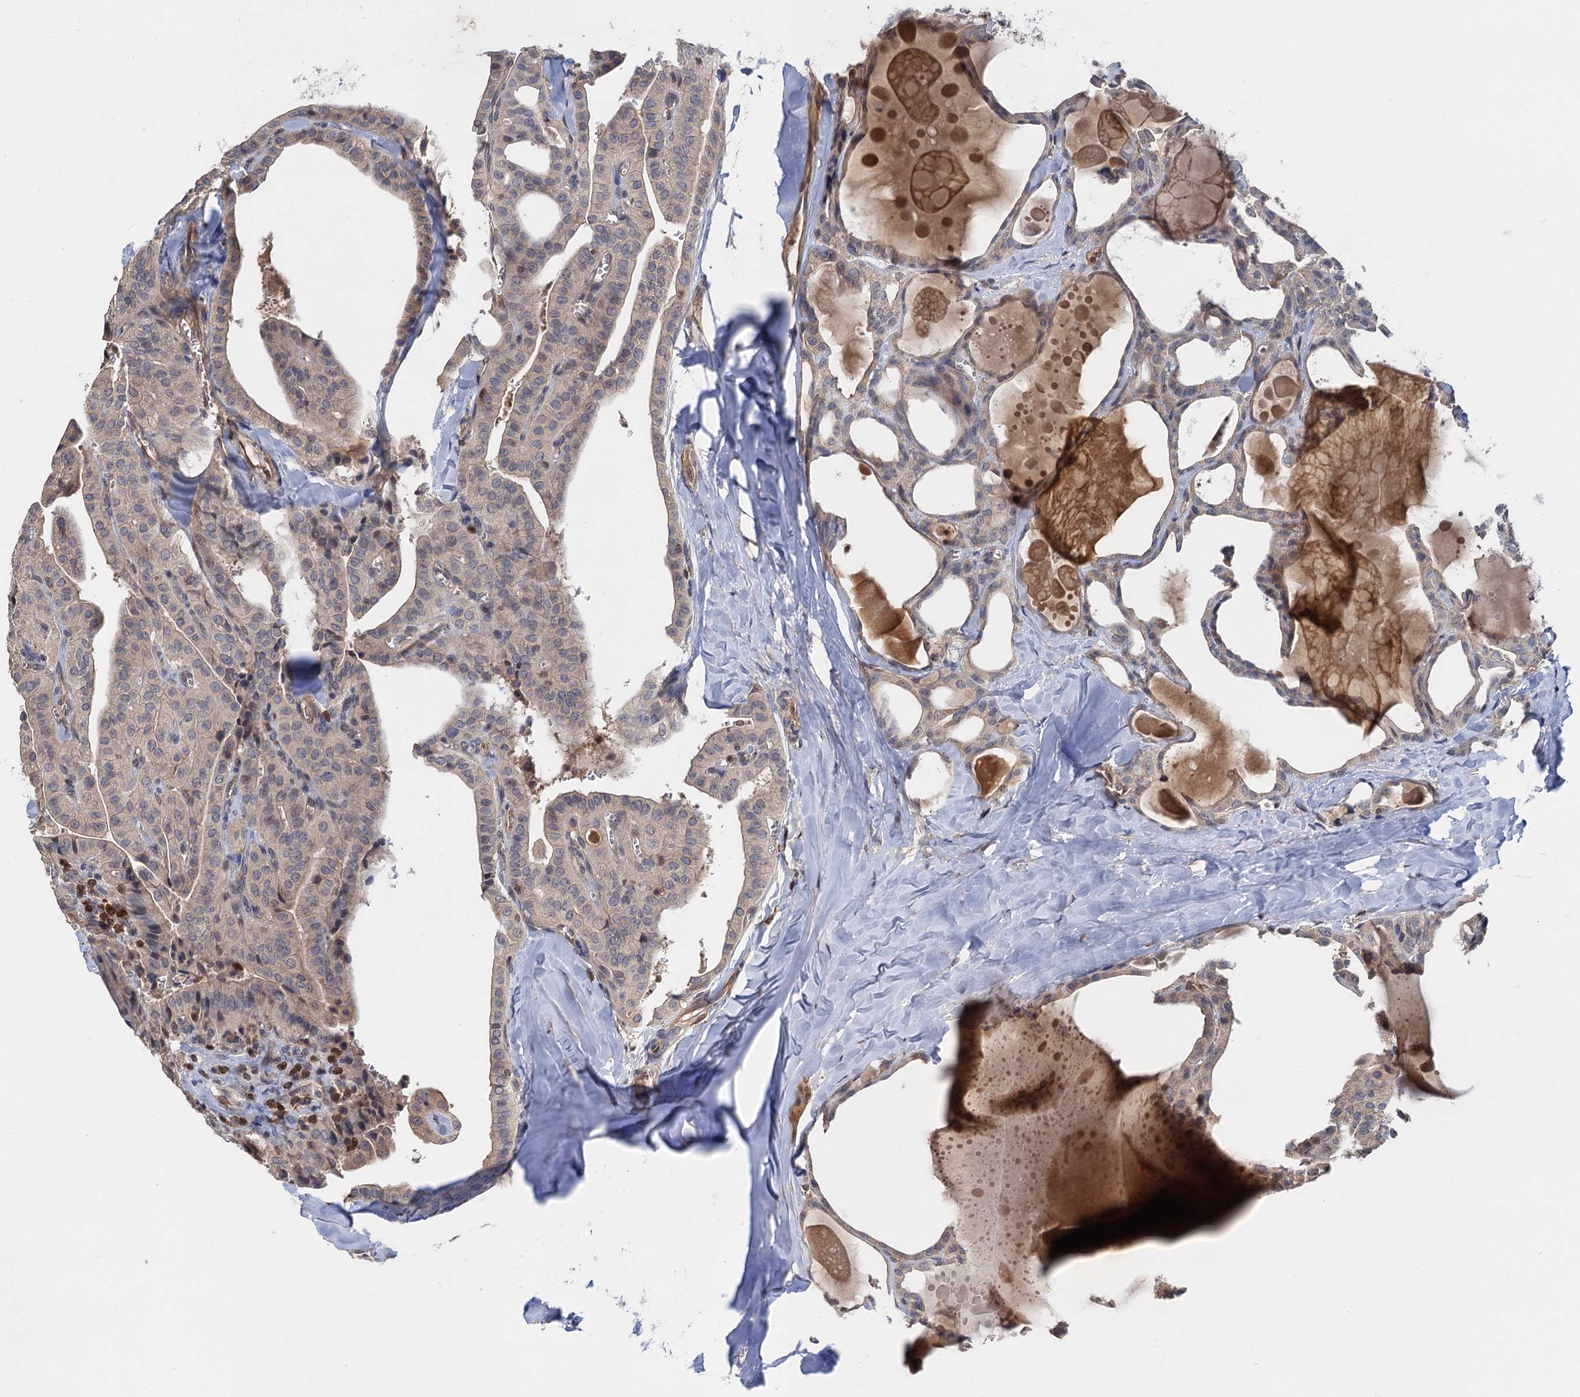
{"staining": {"intensity": "weak", "quantity": "<25%", "location": "cytoplasmic/membranous"}, "tissue": "thyroid cancer", "cell_type": "Tumor cells", "image_type": "cancer", "snomed": [{"axis": "morphology", "description": "Papillary adenocarcinoma, NOS"}, {"axis": "topography", "description": "Thyroid gland"}], "caption": "High magnification brightfield microscopy of papillary adenocarcinoma (thyroid) stained with DAB (3,3'-diaminobenzidine) (brown) and counterstained with hematoxylin (blue): tumor cells show no significant expression. (DAB (3,3'-diaminobenzidine) immunohistochemistry visualized using brightfield microscopy, high magnification).", "gene": "DGKA", "patient": {"sex": "male", "age": 52}}